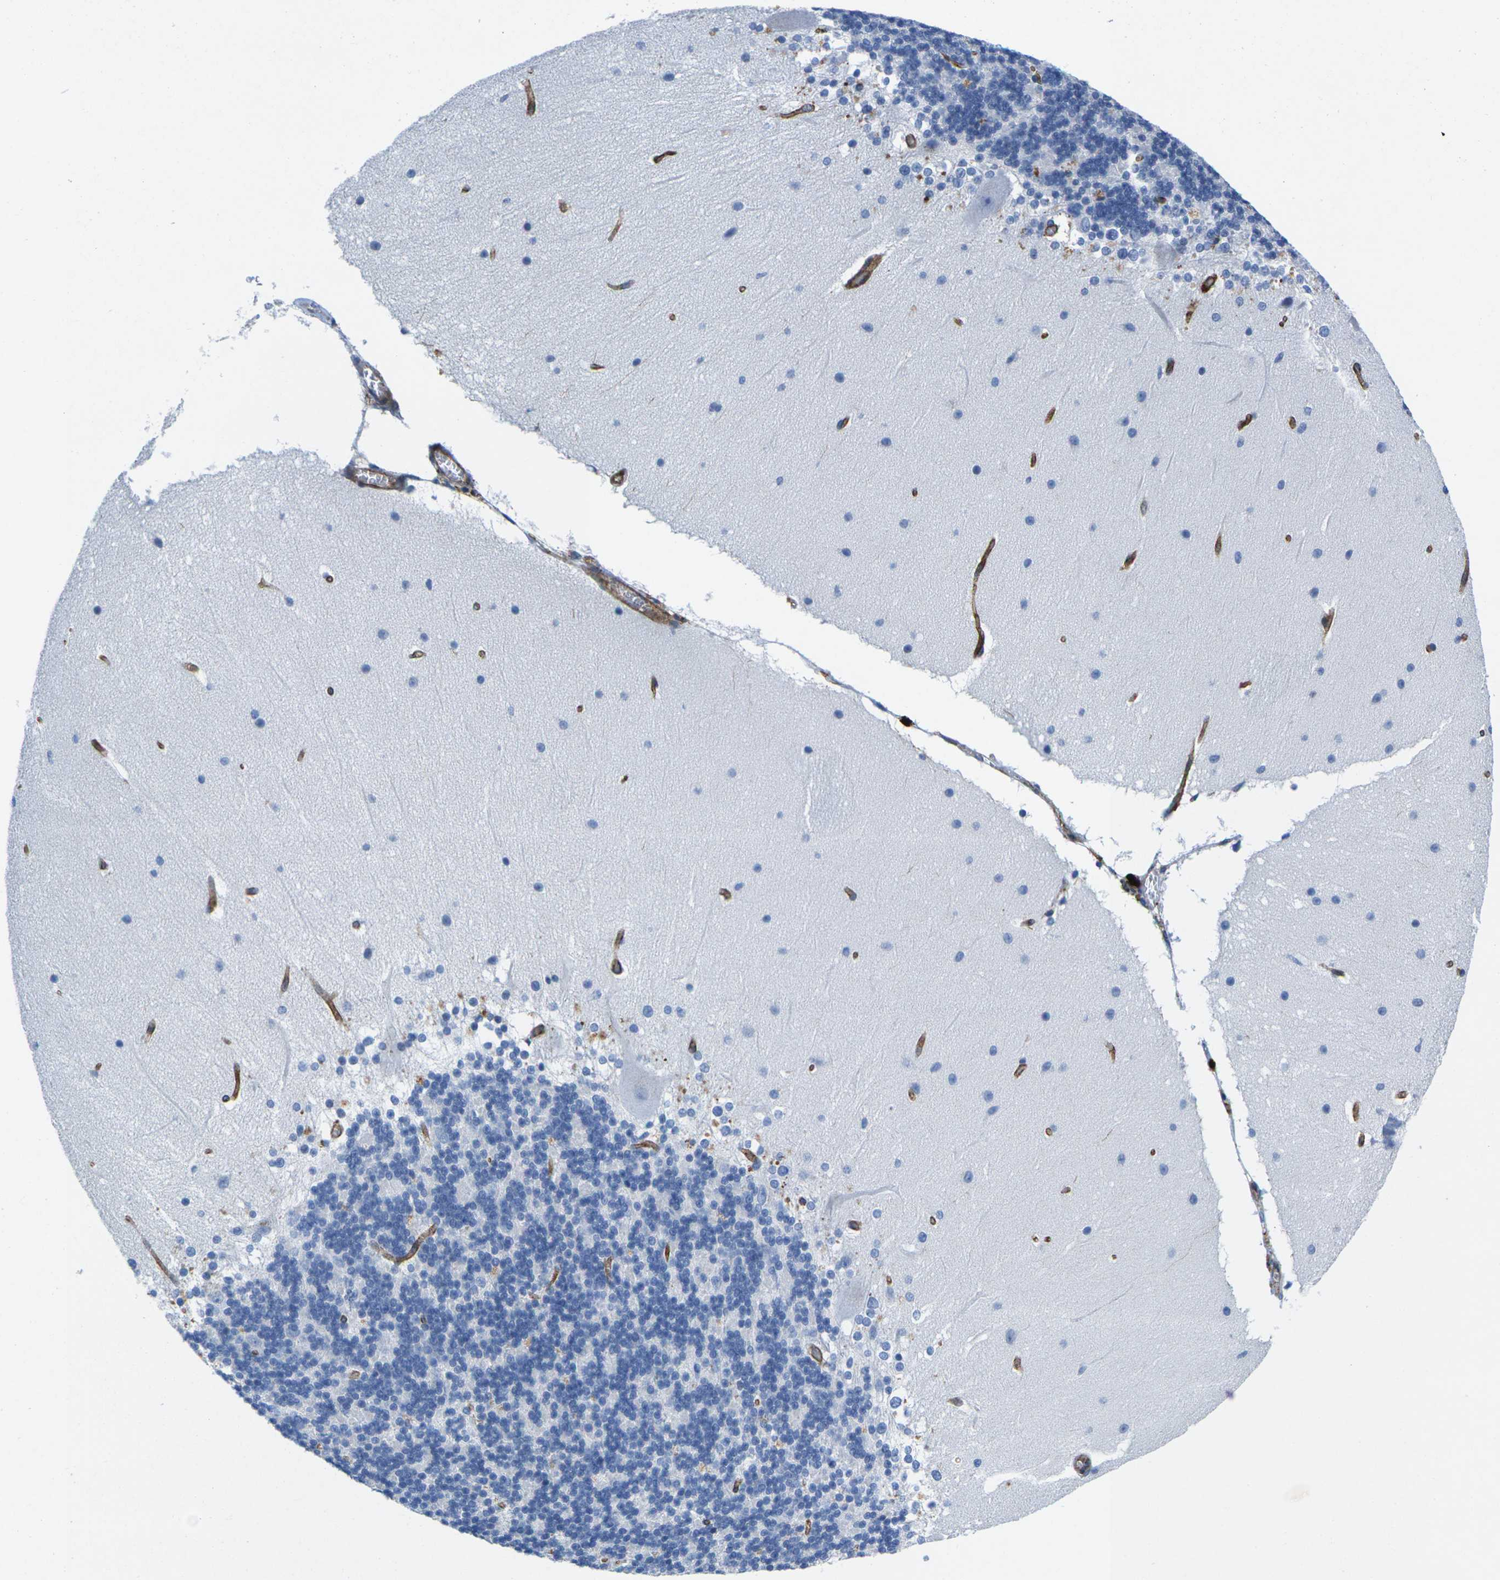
{"staining": {"intensity": "negative", "quantity": "none", "location": "none"}, "tissue": "cerebellum", "cell_type": "Cells in granular layer", "image_type": "normal", "snomed": [{"axis": "morphology", "description": "Normal tissue, NOS"}, {"axis": "topography", "description": "Cerebellum"}], "caption": "This is a photomicrograph of immunohistochemistry (IHC) staining of benign cerebellum, which shows no positivity in cells in granular layer. (Brightfield microscopy of DAB (3,3'-diaminobenzidine) IHC at high magnification).", "gene": "IQGAP1", "patient": {"sex": "female", "age": 19}}